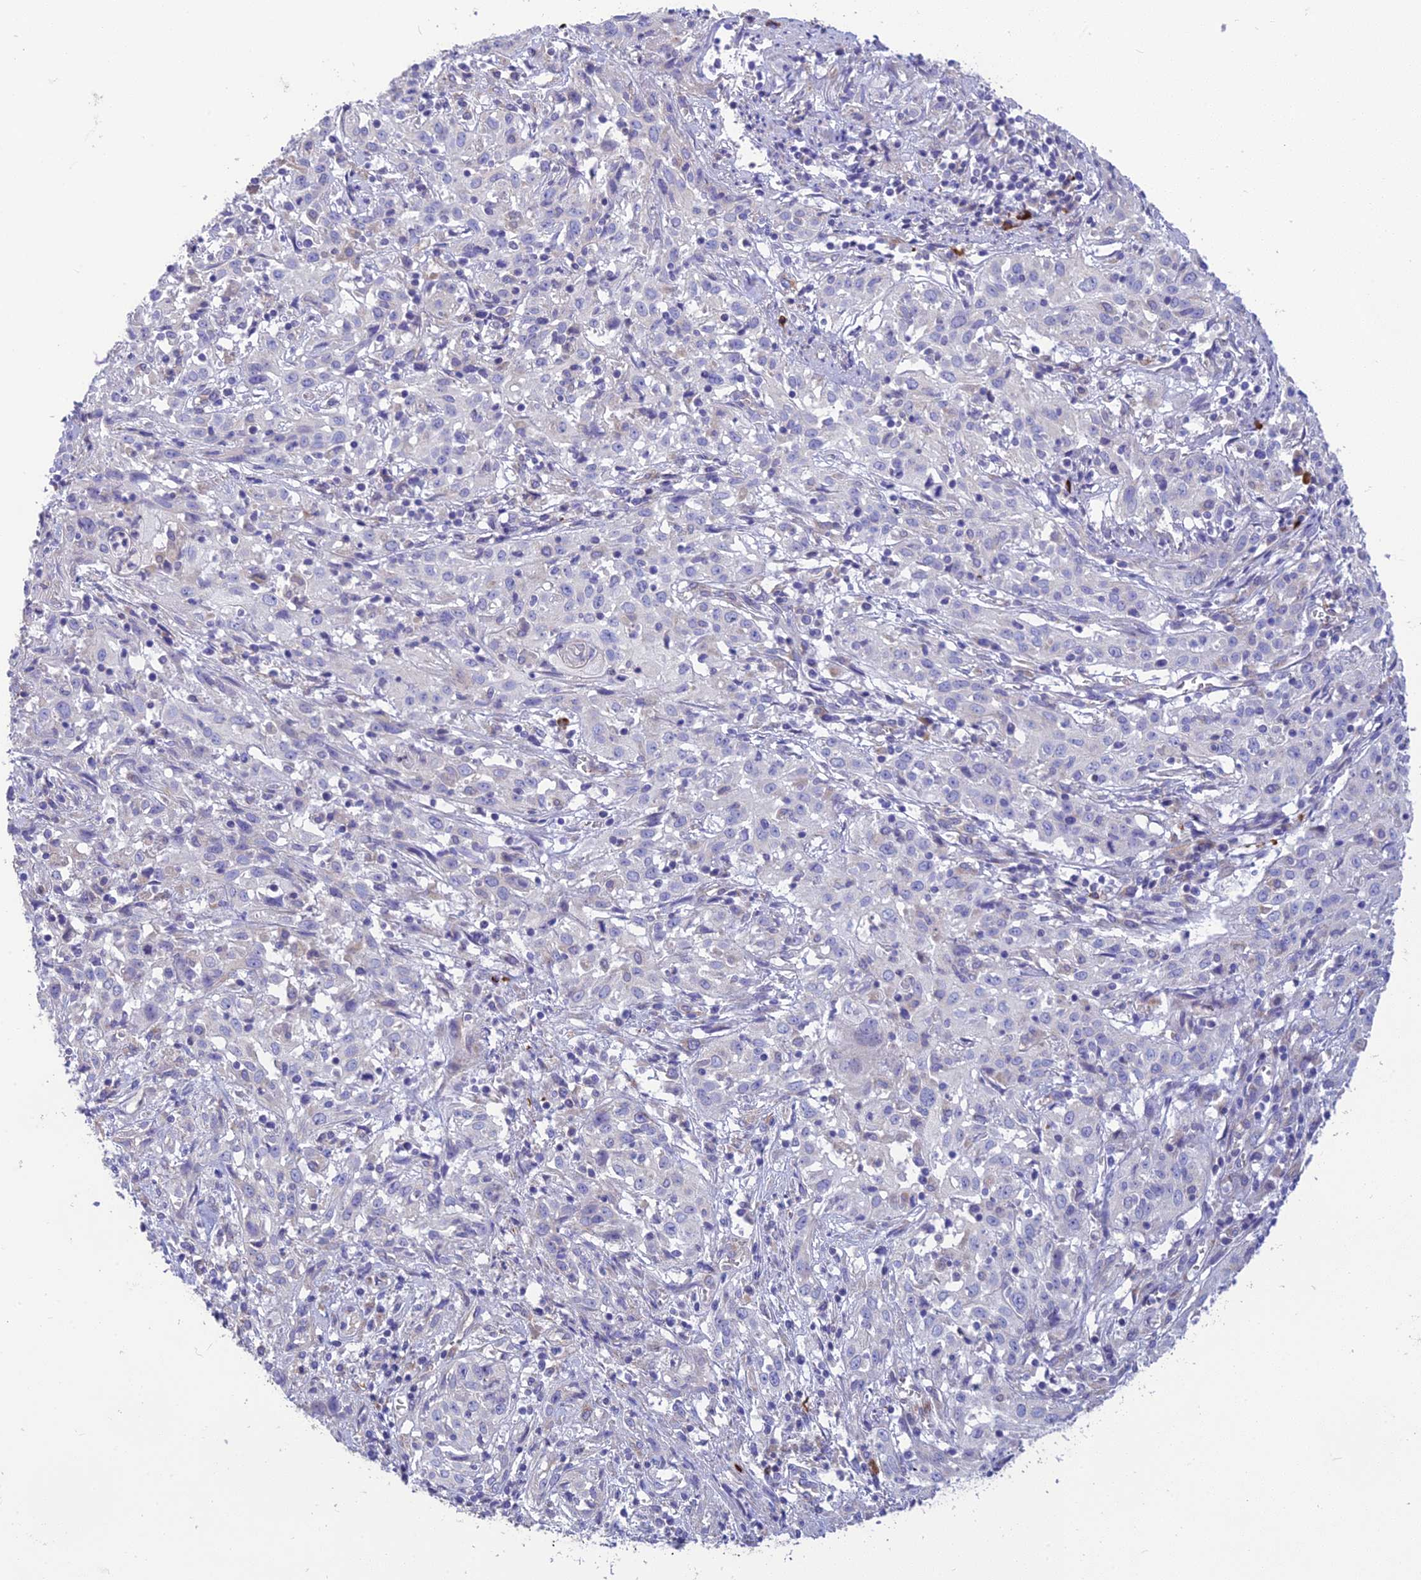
{"staining": {"intensity": "negative", "quantity": "none", "location": "none"}, "tissue": "cervical cancer", "cell_type": "Tumor cells", "image_type": "cancer", "snomed": [{"axis": "morphology", "description": "Squamous cell carcinoma, NOS"}, {"axis": "topography", "description": "Cervix"}], "caption": "Tumor cells show no significant protein expression in squamous cell carcinoma (cervical).", "gene": "HSD17B2", "patient": {"sex": "female", "age": 57}}